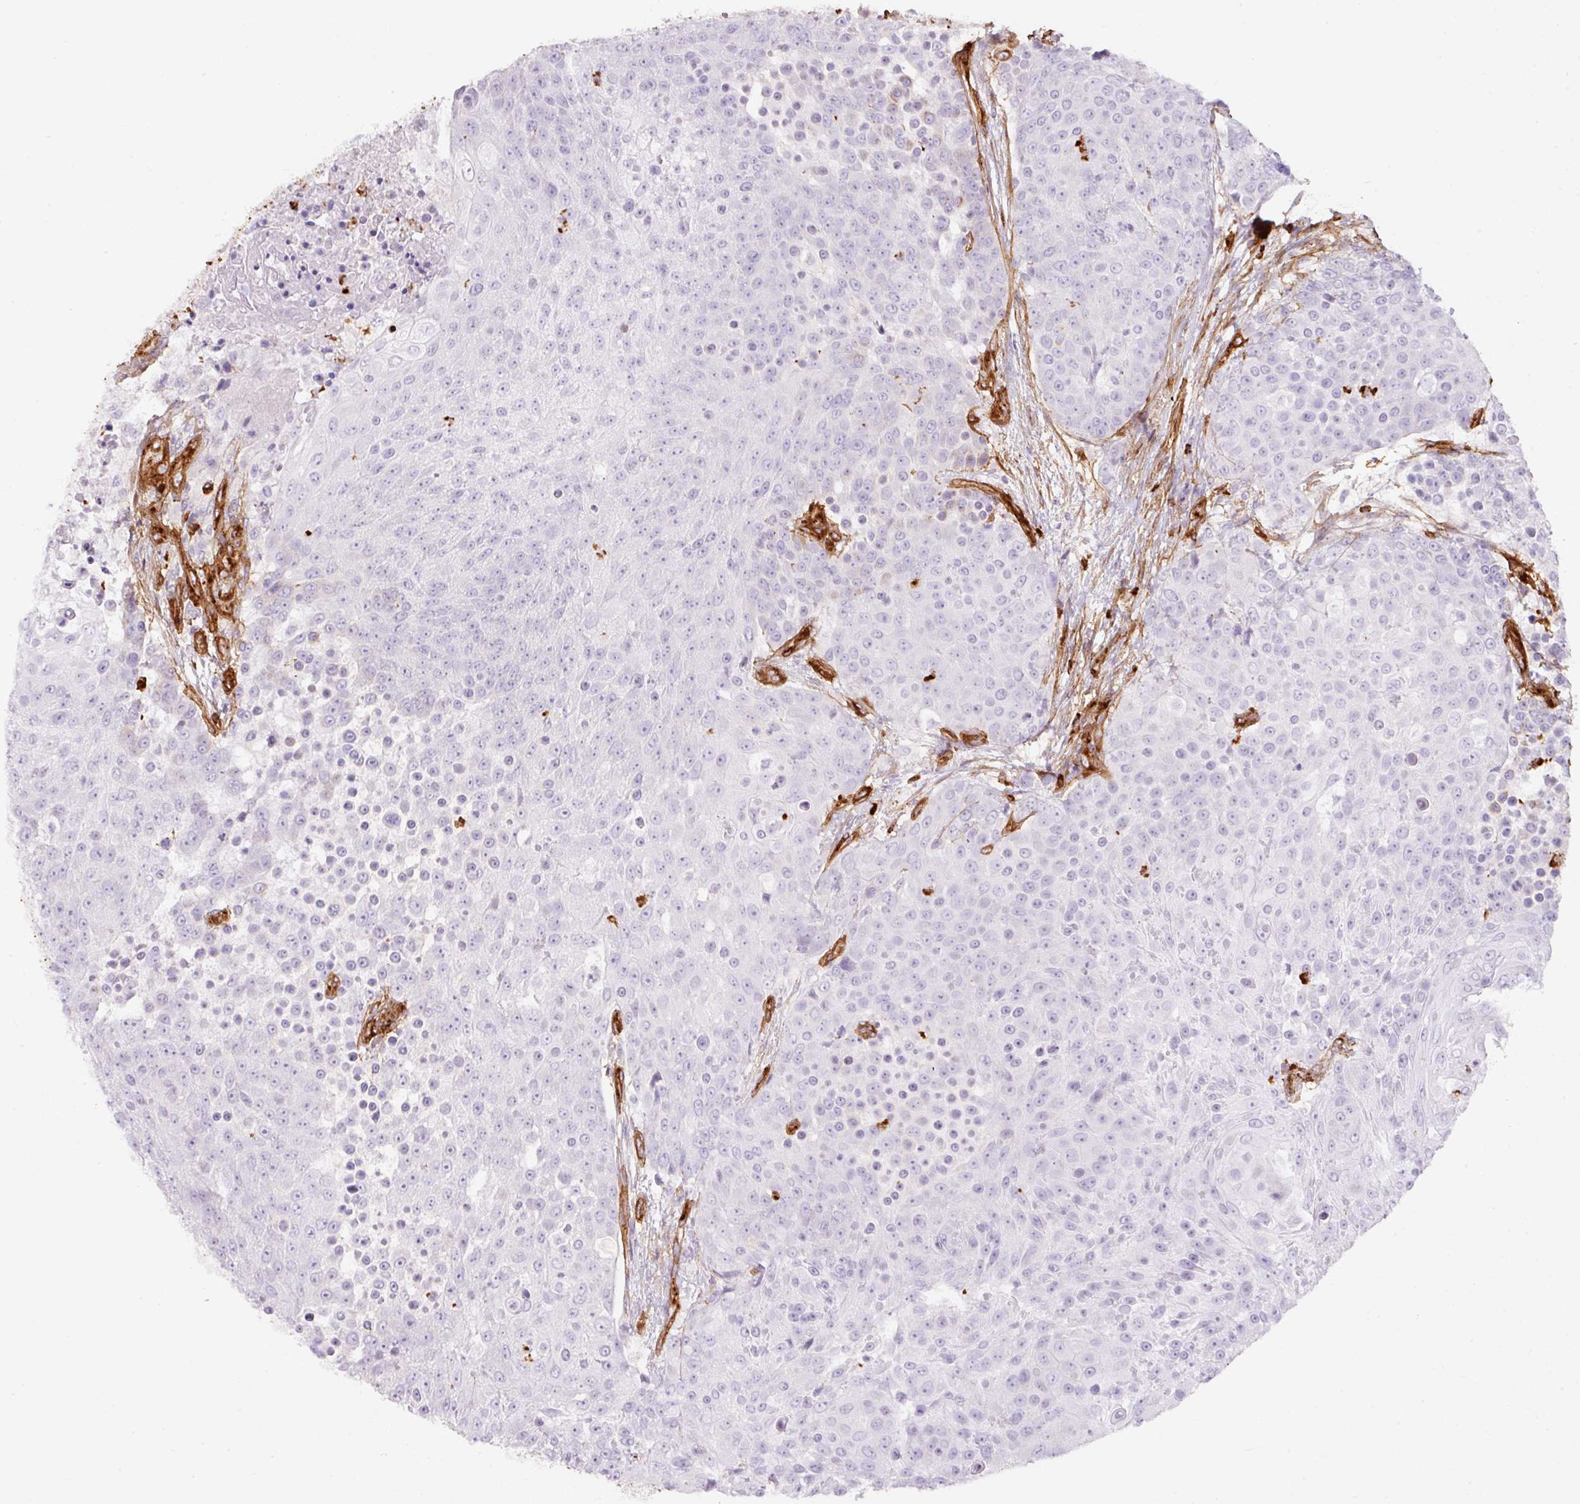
{"staining": {"intensity": "negative", "quantity": "none", "location": "none"}, "tissue": "urothelial cancer", "cell_type": "Tumor cells", "image_type": "cancer", "snomed": [{"axis": "morphology", "description": "Urothelial carcinoma, High grade"}, {"axis": "topography", "description": "Urinary bladder"}], "caption": "High magnification brightfield microscopy of urothelial cancer stained with DAB (3,3'-diaminobenzidine) (brown) and counterstained with hematoxylin (blue): tumor cells show no significant expression.", "gene": "LOXL4", "patient": {"sex": "female", "age": 63}}